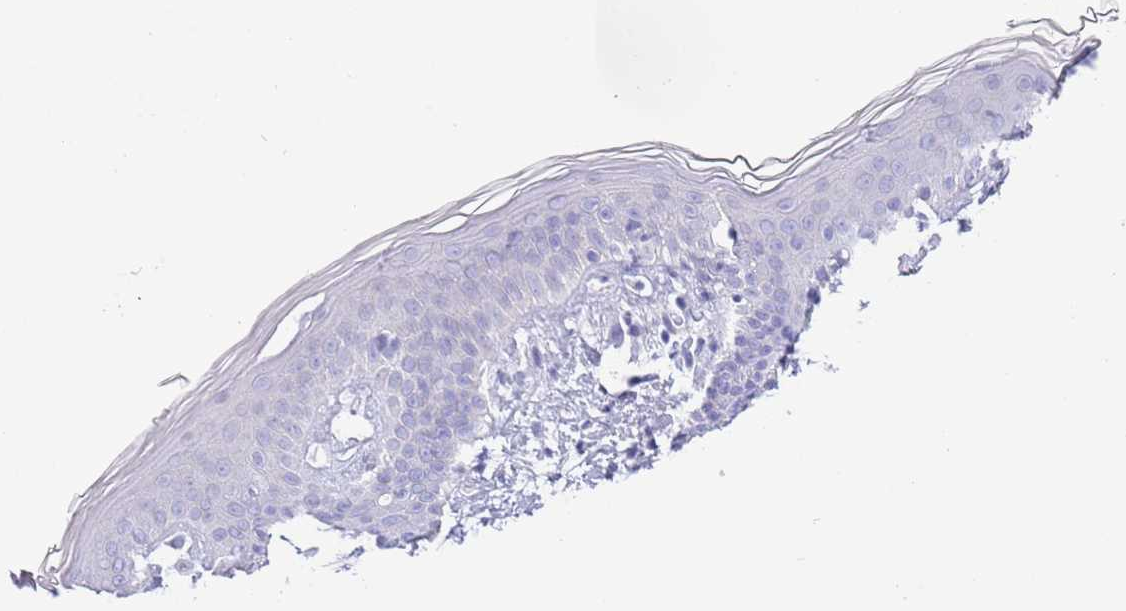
{"staining": {"intensity": "negative", "quantity": "none", "location": "none"}, "tissue": "skin", "cell_type": "Fibroblasts", "image_type": "normal", "snomed": [{"axis": "morphology", "description": "Normal tissue, NOS"}, {"axis": "topography", "description": "Skin"}], "caption": "High power microscopy histopathology image of an IHC histopathology image of benign skin, revealing no significant staining in fibroblasts.", "gene": "ACR", "patient": {"sex": "female", "age": 34}}